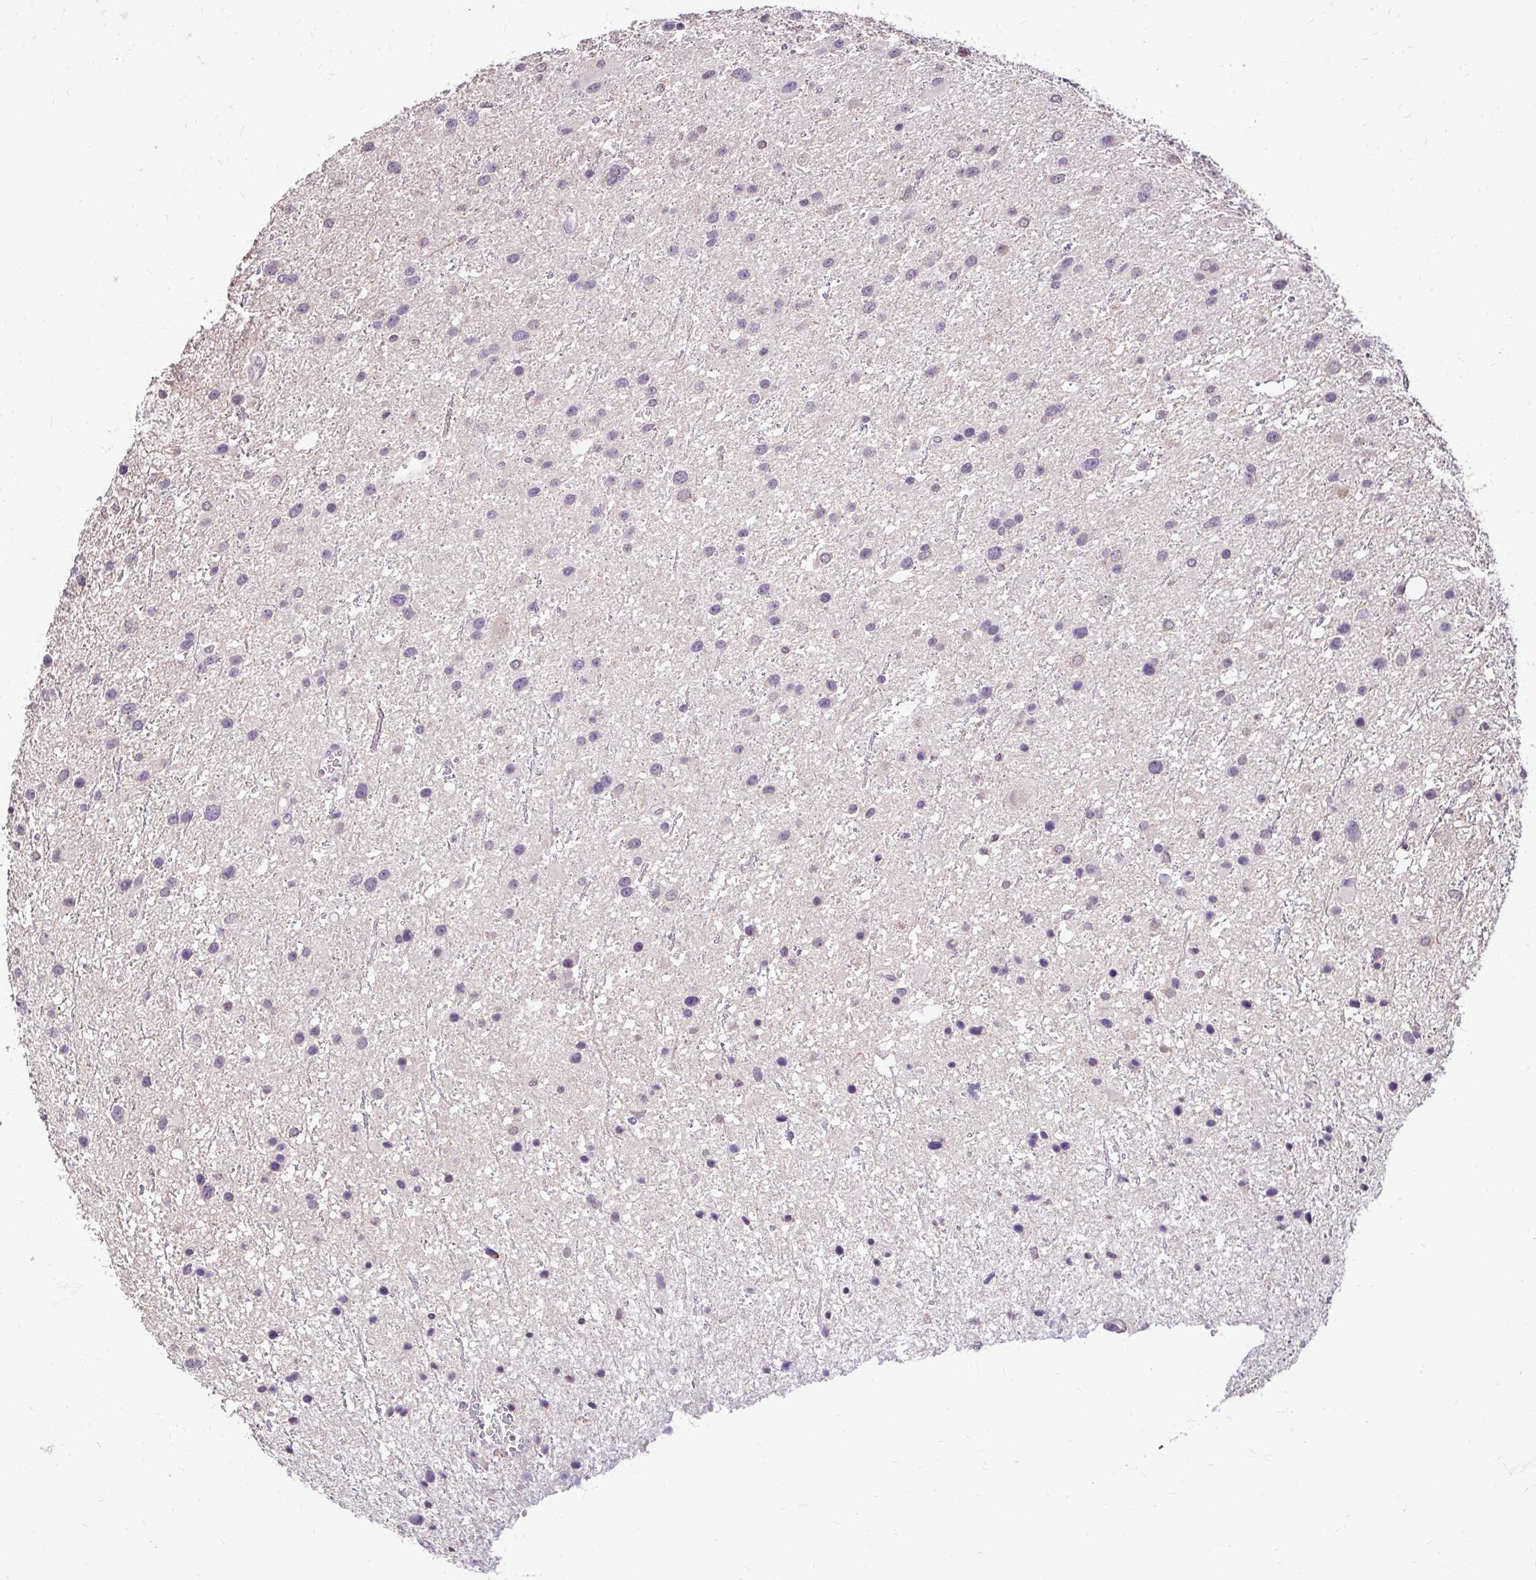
{"staining": {"intensity": "negative", "quantity": "none", "location": "none"}, "tissue": "glioma", "cell_type": "Tumor cells", "image_type": "cancer", "snomed": [{"axis": "morphology", "description": "Glioma, malignant, Low grade"}, {"axis": "topography", "description": "Brain"}], "caption": "Immunohistochemistry (IHC) histopathology image of neoplastic tissue: glioma stained with DAB (3,3'-diaminobenzidine) demonstrates no significant protein expression in tumor cells. (DAB (3,3'-diaminobenzidine) IHC with hematoxylin counter stain).", "gene": "KIAA1210", "patient": {"sex": "female", "age": 32}}